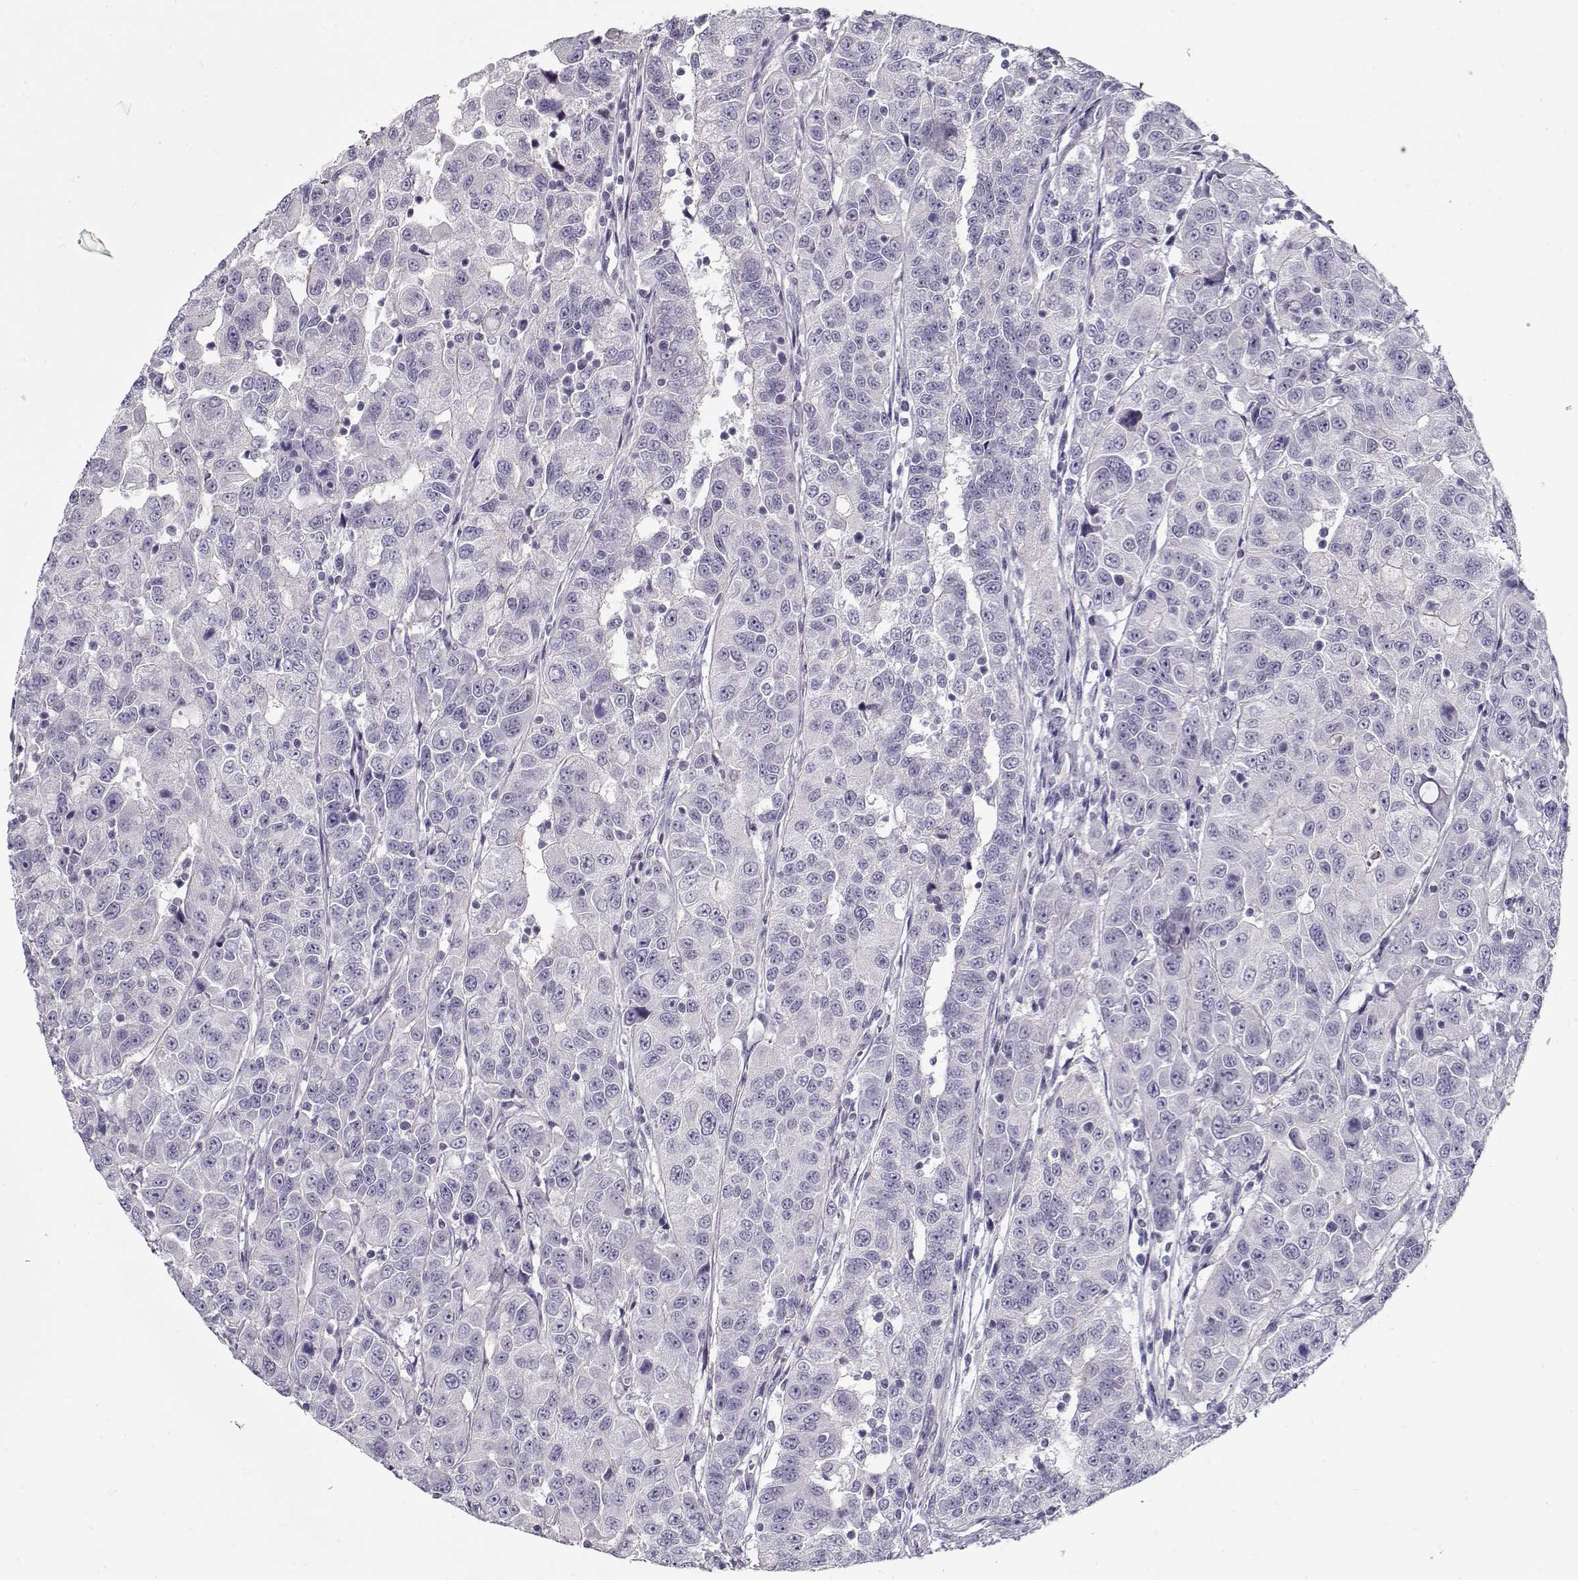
{"staining": {"intensity": "negative", "quantity": "none", "location": "none"}, "tissue": "urothelial cancer", "cell_type": "Tumor cells", "image_type": "cancer", "snomed": [{"axis": "morphology", "description": "Urothelial carcinoma, NOS"}, {"axis": "morphology", "description": "Urothelial carcinoma, High grade"}, {"axis": "topography", "description": "Urinary bladder"}], "caption": "A micrograph of urothelial cancer stained for a protein exhibits no brown staining in tumor cells.", "gene": "CCDC136", "patient": {"sex": "female", "age": 73}}